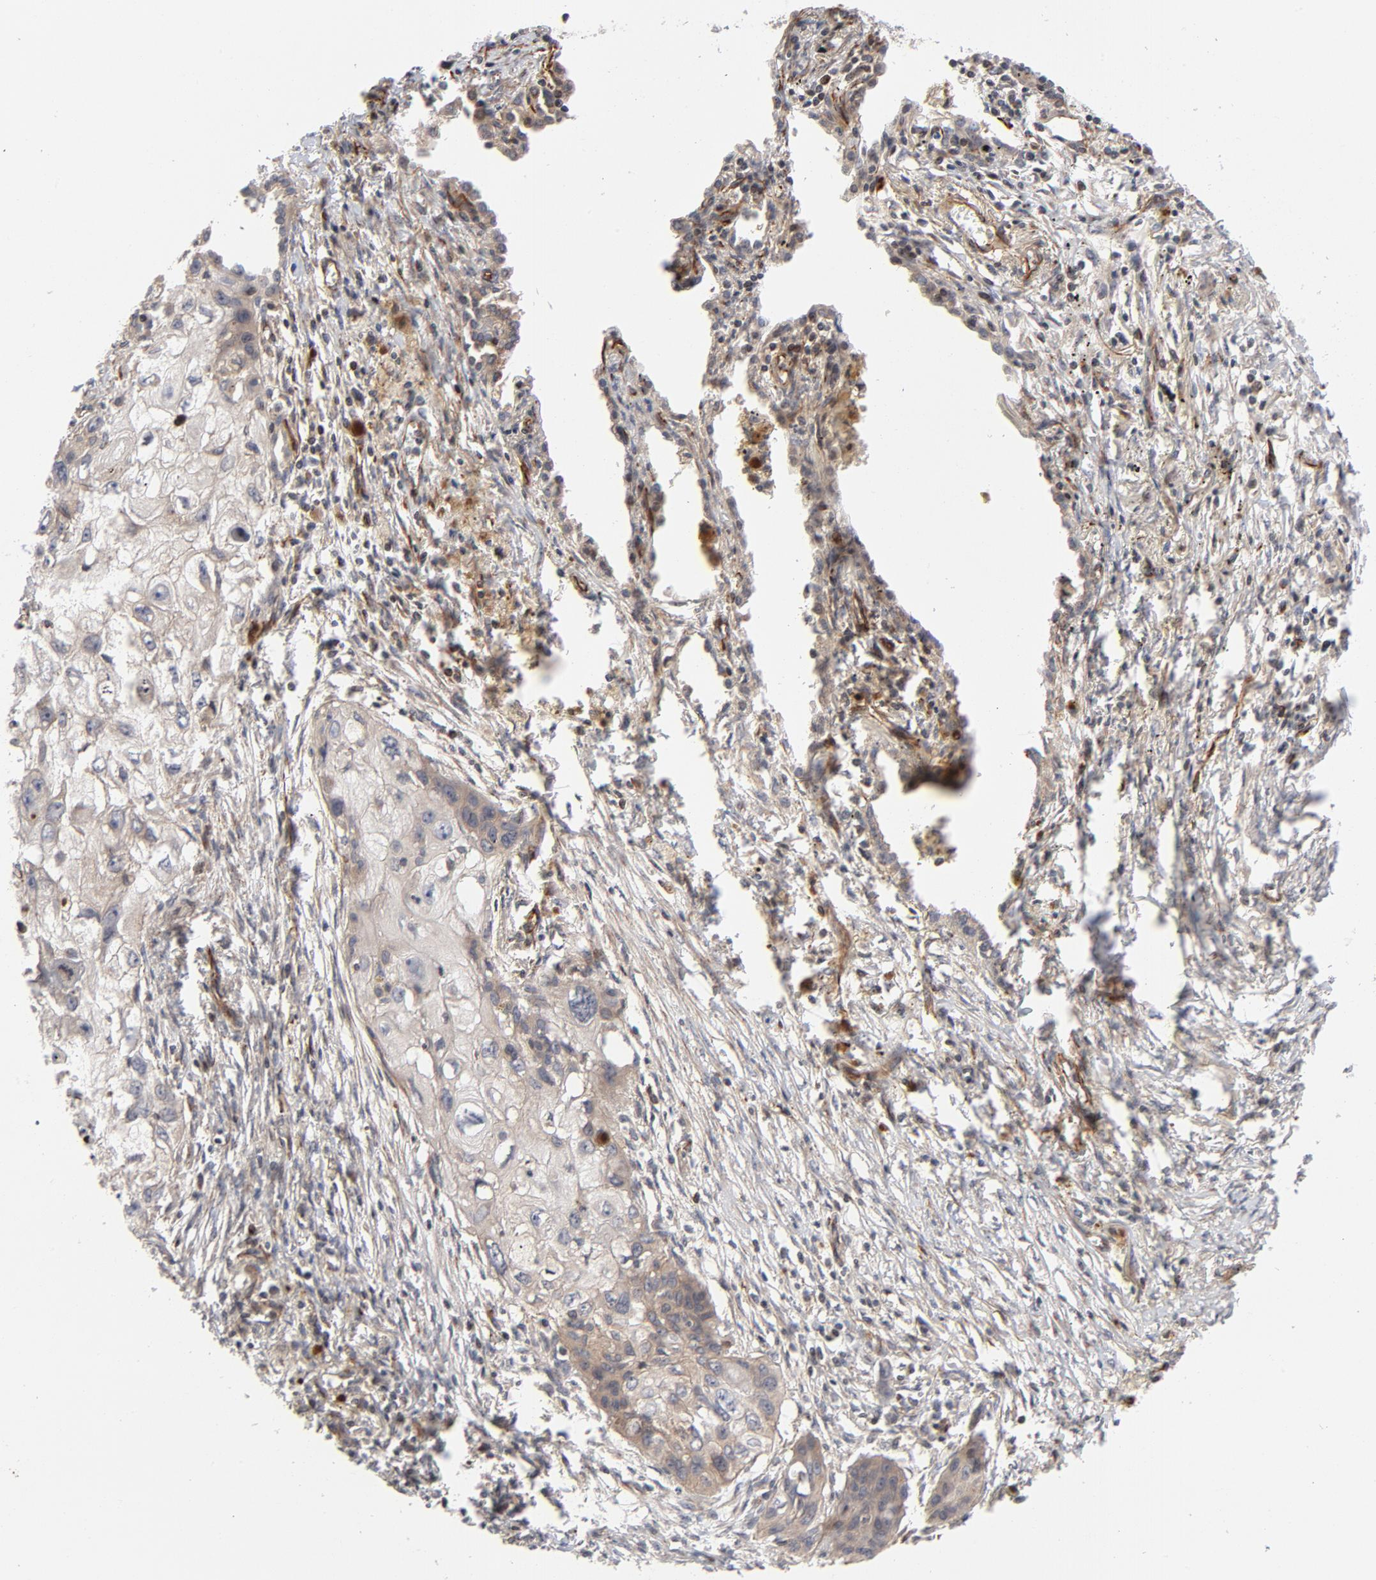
{"staining": {"intensity": "weak", "quantity": ">75%", "location": "cytoplasmic/membranous"}, "tissue": "lung cancer", "cell_type": "Tumor cells", "image_type": "cancer", "snomed": [{"axis": "morphology", "description": "Squamous cell carcinoma, NOS"}, {"axis": "topography", "description": "Lung"}], "caption": "Tumor cells display low levels of weak cytoplasmic/membranous positivity in about >75% of cells in human squamous cell carcinoma (lung). Using DAB (3,3'-diaminobenzidine) (brown) and hematoxylin (blue) stains, captured at high magnification using brightfield microscopy.", "gene": "DNAAF2", "patient": {"sex": "male", "age": 71}}